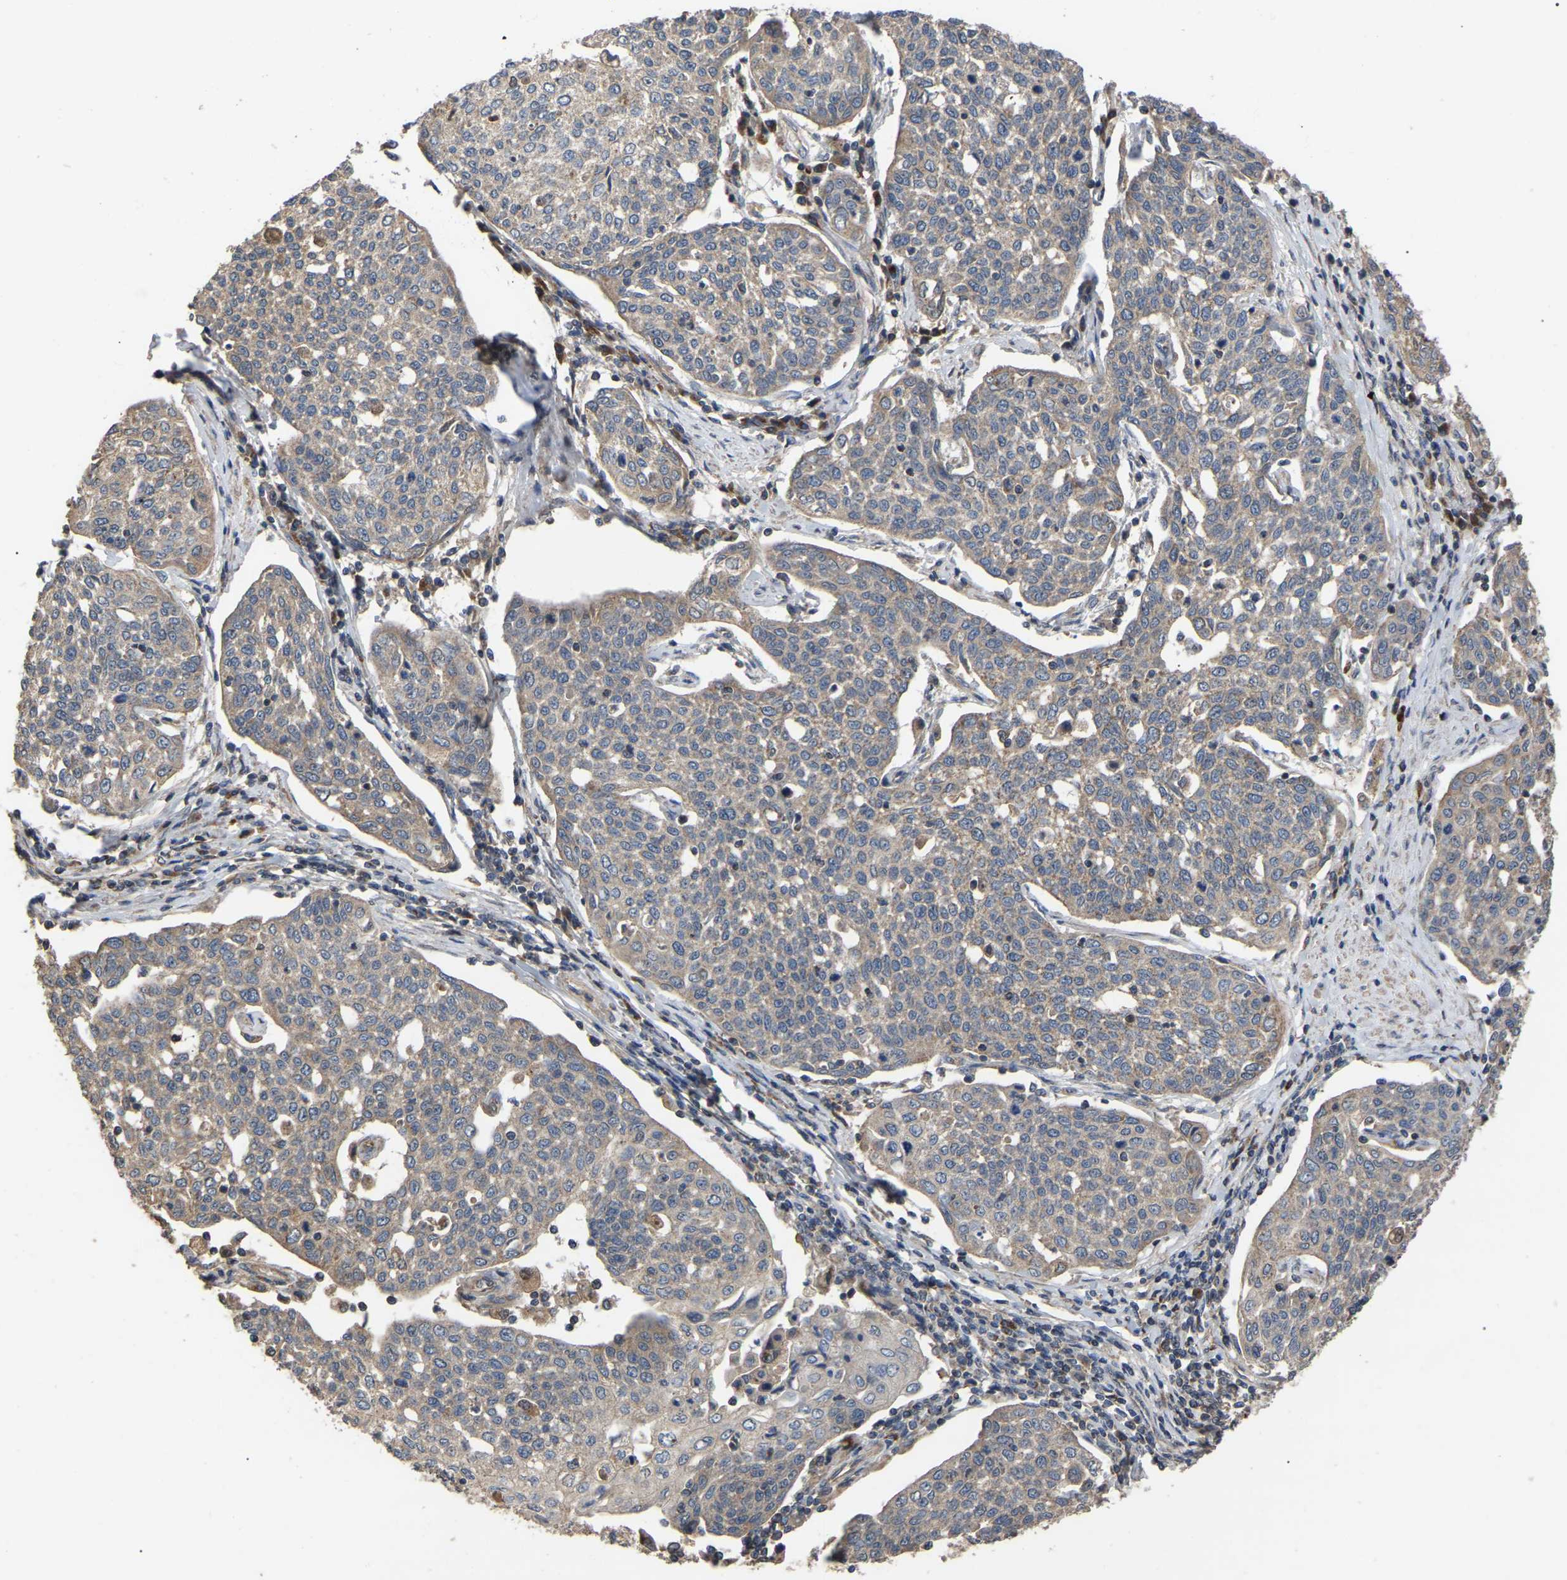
{"staining": {"intensity": "weak", "quantity": "25%-75%", "location": "cytoplasmic/membranous"}, "tissue": "cervical cancer", "cell_type": "Tumor cells", "image_type": "cancer", "snomed": [{"axis": "morphology", "description": "Squamous cell carcinoma, NOS"}, {"axis": "topography", "description": "Cervix"}], "caption": "Immunohistochemistry (IHC) histopathology image of neoplastic tissue: cervical squamous cell carcinoma stained using IHC displays low levels of weak protein expression localized specifically in the cytoplasmic/membranous of tumor cells, appearing as a cytoplasmic/membranous brown color.", "gene": "GCC1", "patient": {"sex": "female", "age": 34}}